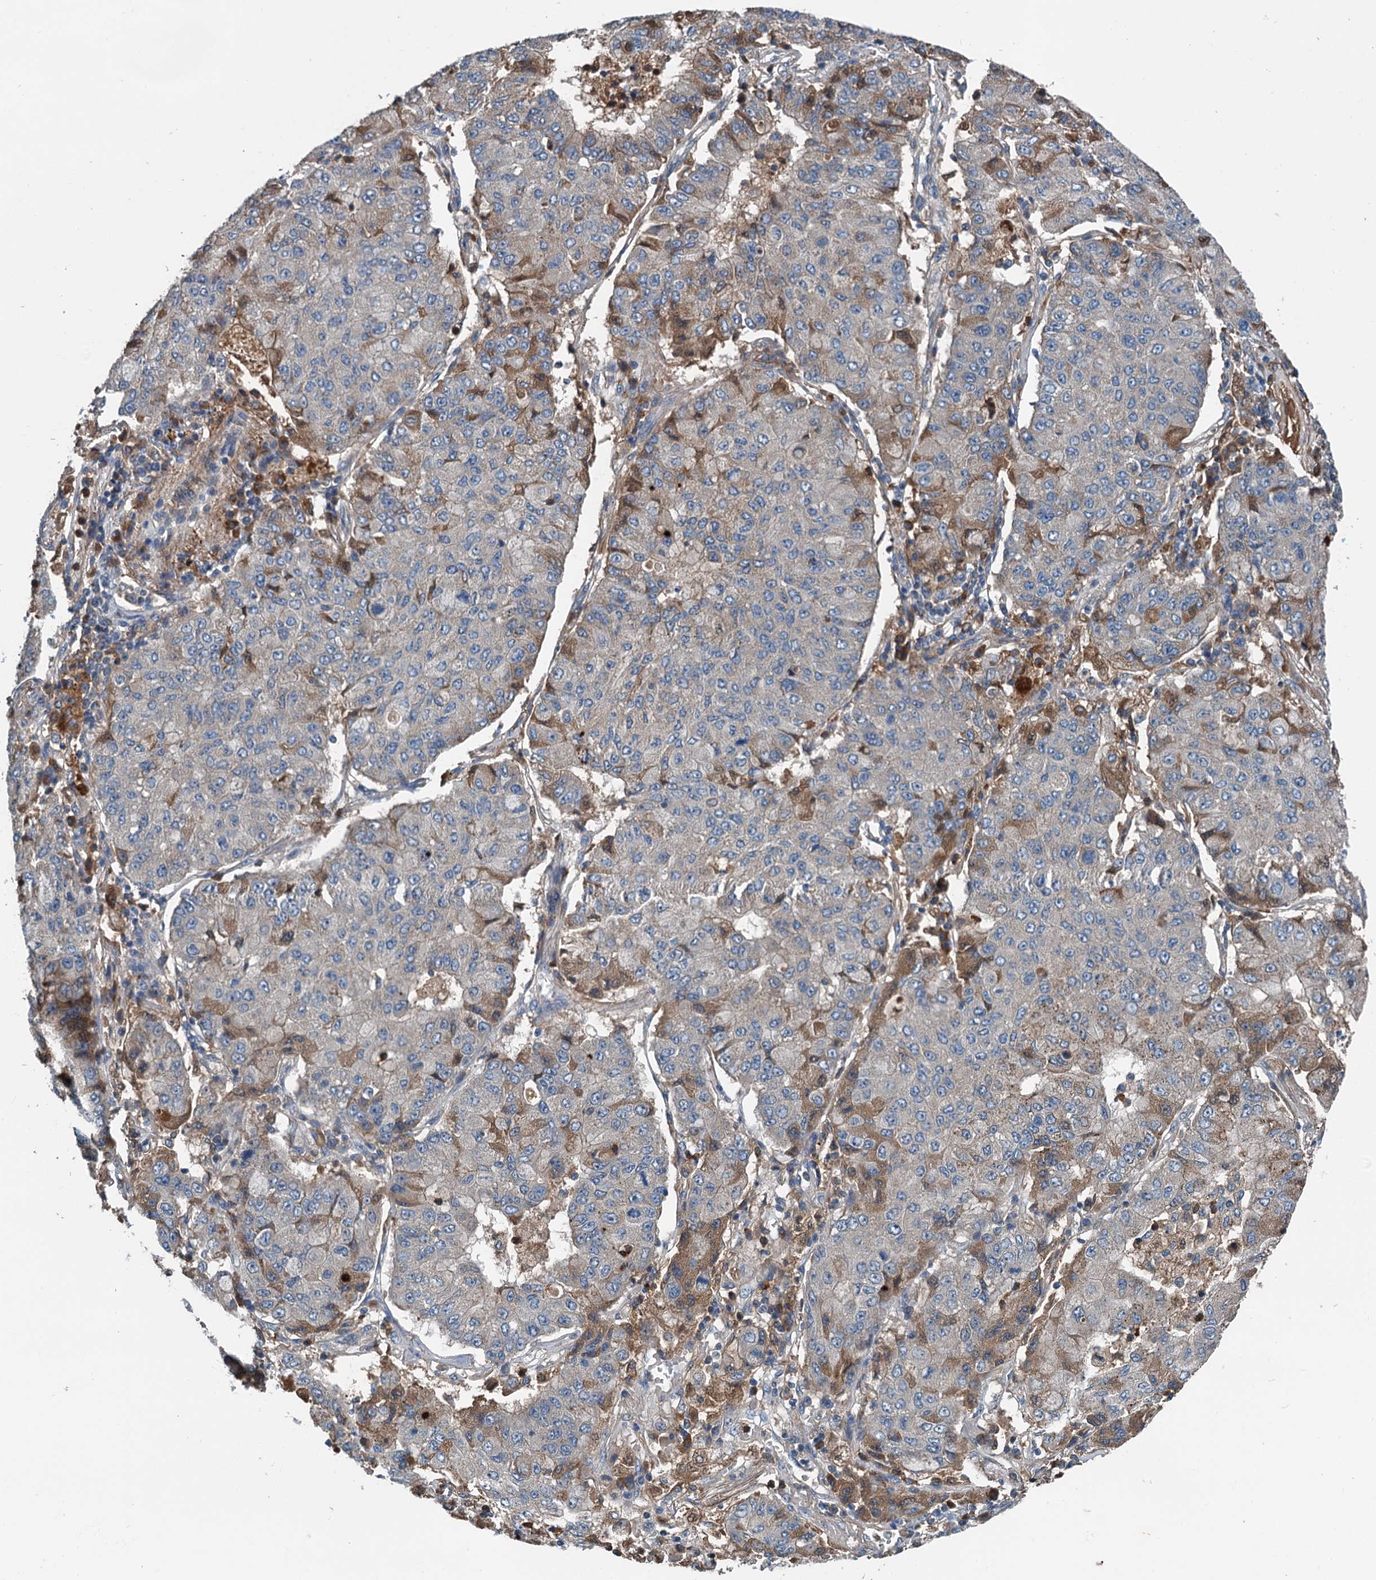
{"staining": {"intensity": "moderate", "quantity": "<25%", "location": "cytoplasmic/membranous"}, "tissue": "lung cancer", "cell_type": "Tumor cells", "image_type": "cancer", "snomed": [{"axis": "morphology", "description": "Squamous cell carcinoma, NOS"}, {"axis": "topography", "description": "Lung"}], "caption": "Human lung cancer stained with a brown dye exhibits moderate cytoplasmic/membranous positive positivity in approximately <25% of tumor cells.", "gene": "PDSS1", "patient": {"sex": "male", "age": 74}}